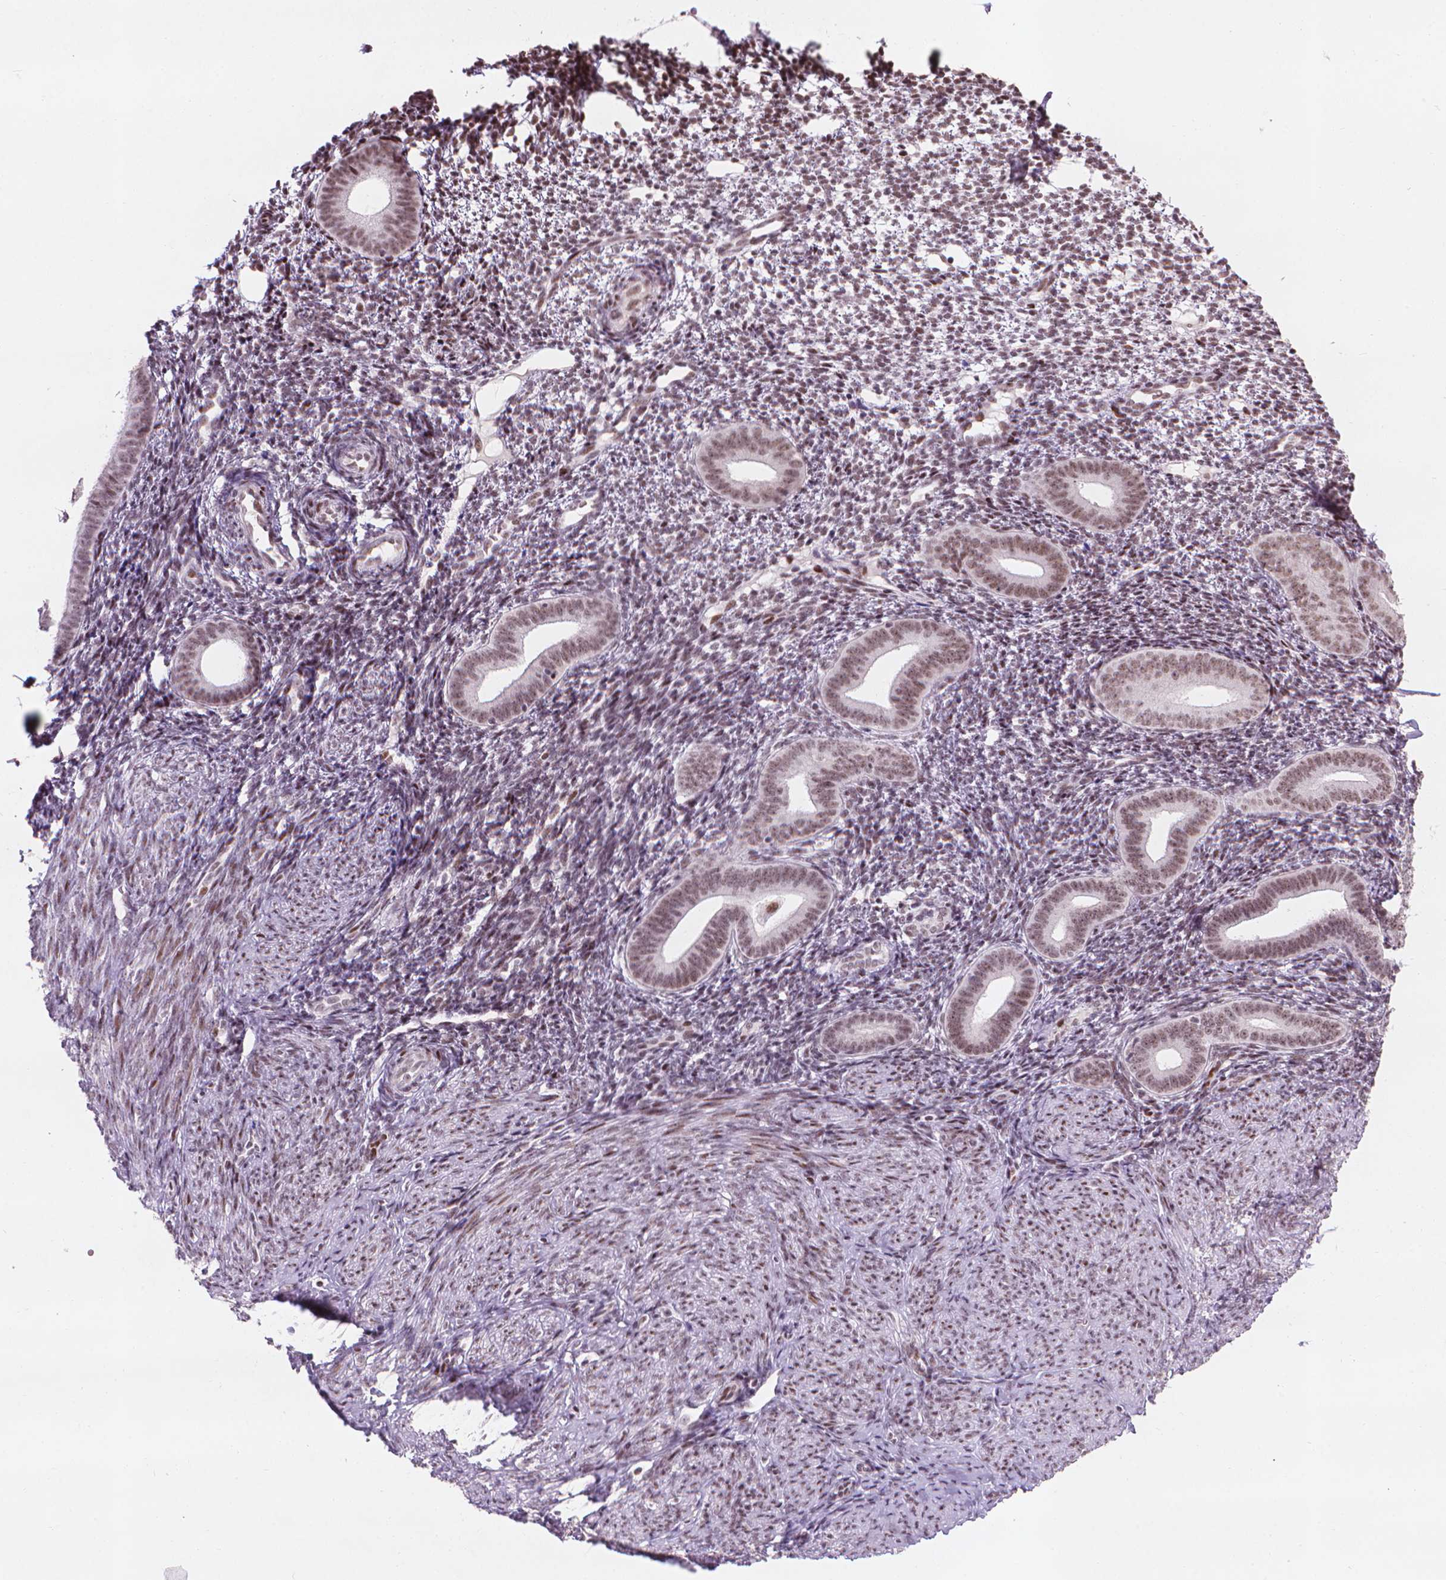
{"staining": {"intensity": "moderate", "quantity": "25%-75%", "location": "nuclear"}, "tissue": "endometrium", "cell_type": "Cells in endometrial stroma", "image_type": "normal", "snomed": [{"axis": "morphology", "description": "Normal tissue, NOS"}, {"axis": "topography", "description": "Endometrium"}], "caption": "Human endometrium stained with a brown dye demonstrates moderate nuclear positive positivity in about 25%-75% of cells in endometrial stroma.", "gene": "HES7", "patient": {"sex": "female", "age": 40}}